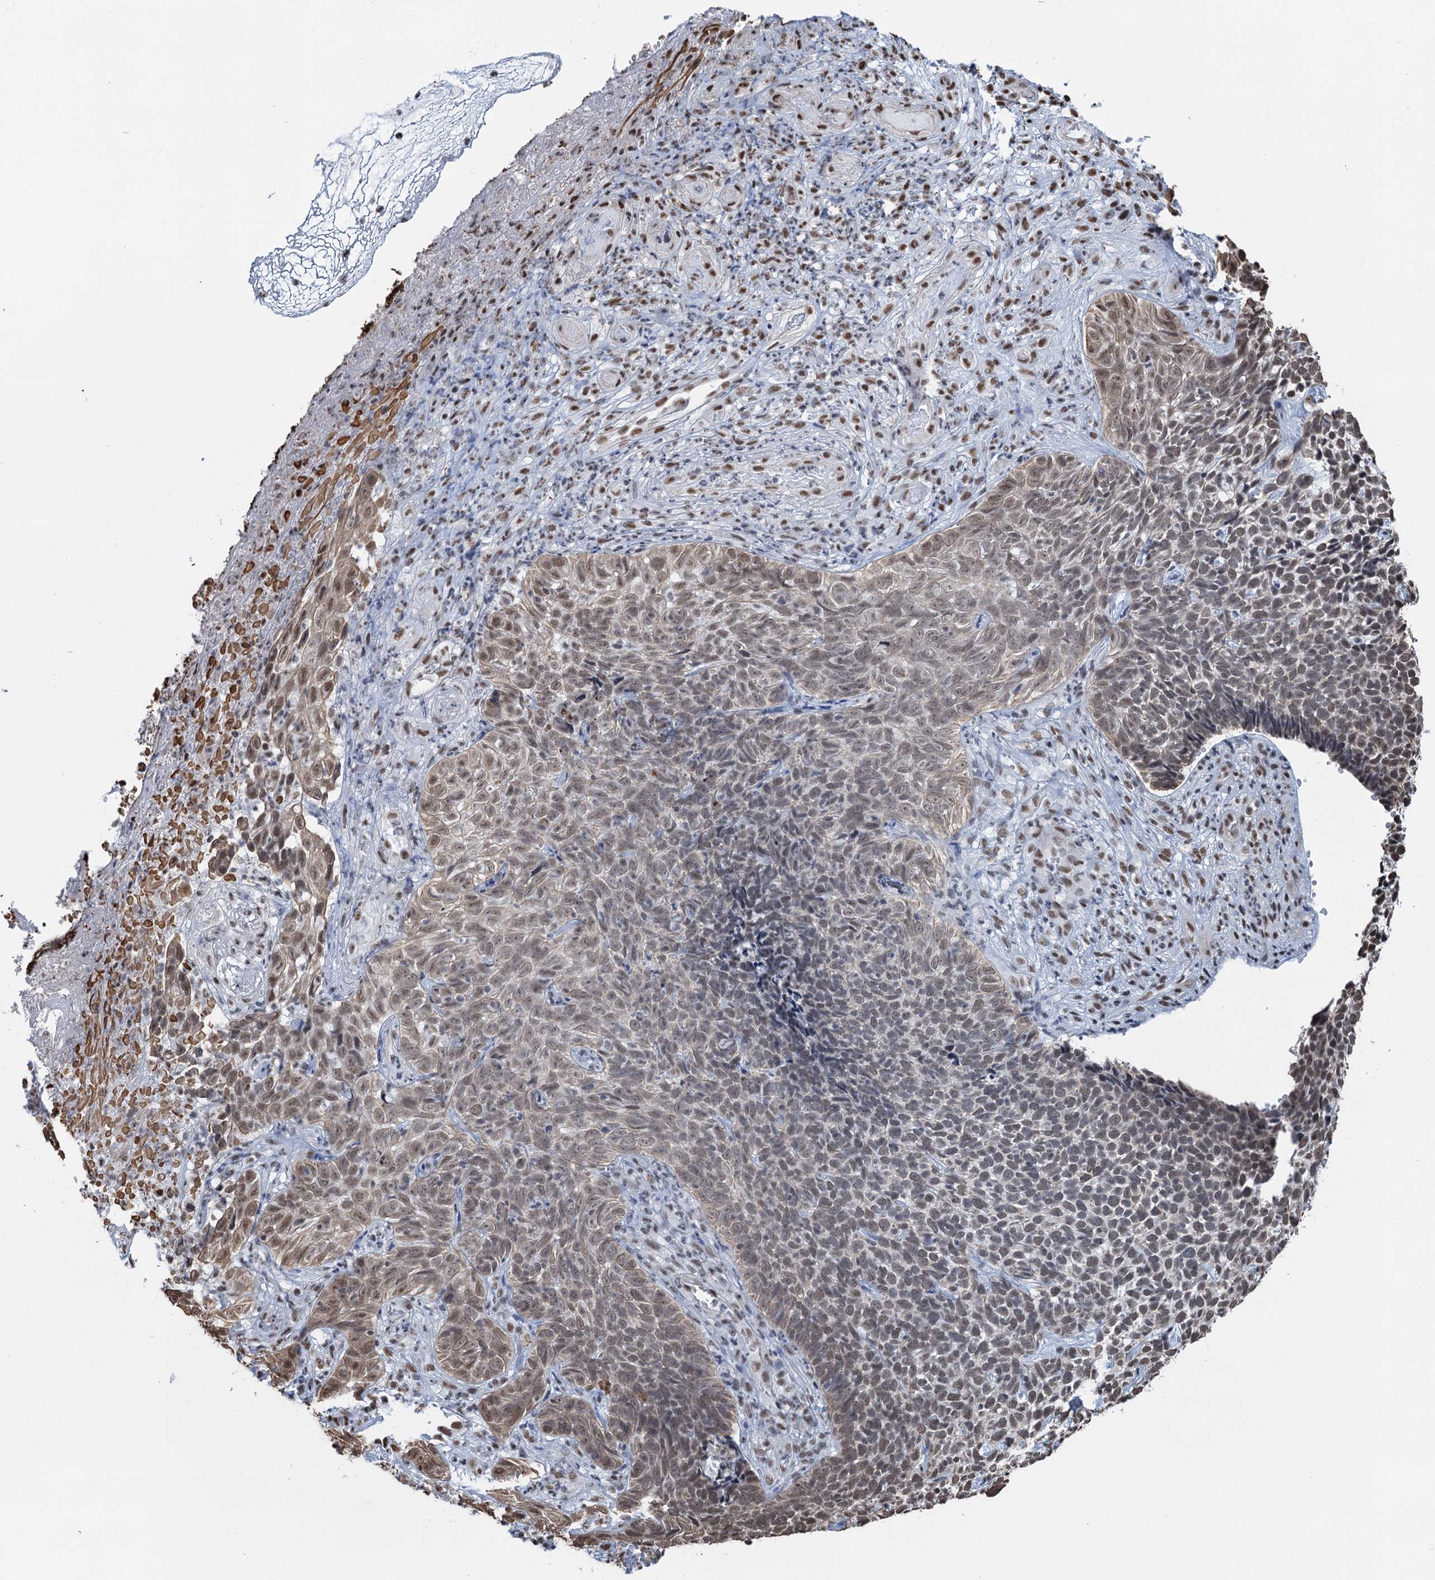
{"staining": {"intensity": "moderate", "quantity": "25%-75%", "location": "nuclear"}, "tissue": "skin cancer", "cell_type": "Tumor cells", "image_type": "cancer", "snomed": [{"axis": "morphology", "description": "Basal cell carcinoma"}, {"axis": "topography", "description": "Skin"}], "caption": "Immunohistochemical staining of human skin basal cell carcinoma reveals medium levels of moderate nuclear protein staining in about 25%-75% of tumor cells. Nuclei are stained in blue.", "gene": "ZNF609", "patient": {"sex": "female", "age": 84}}